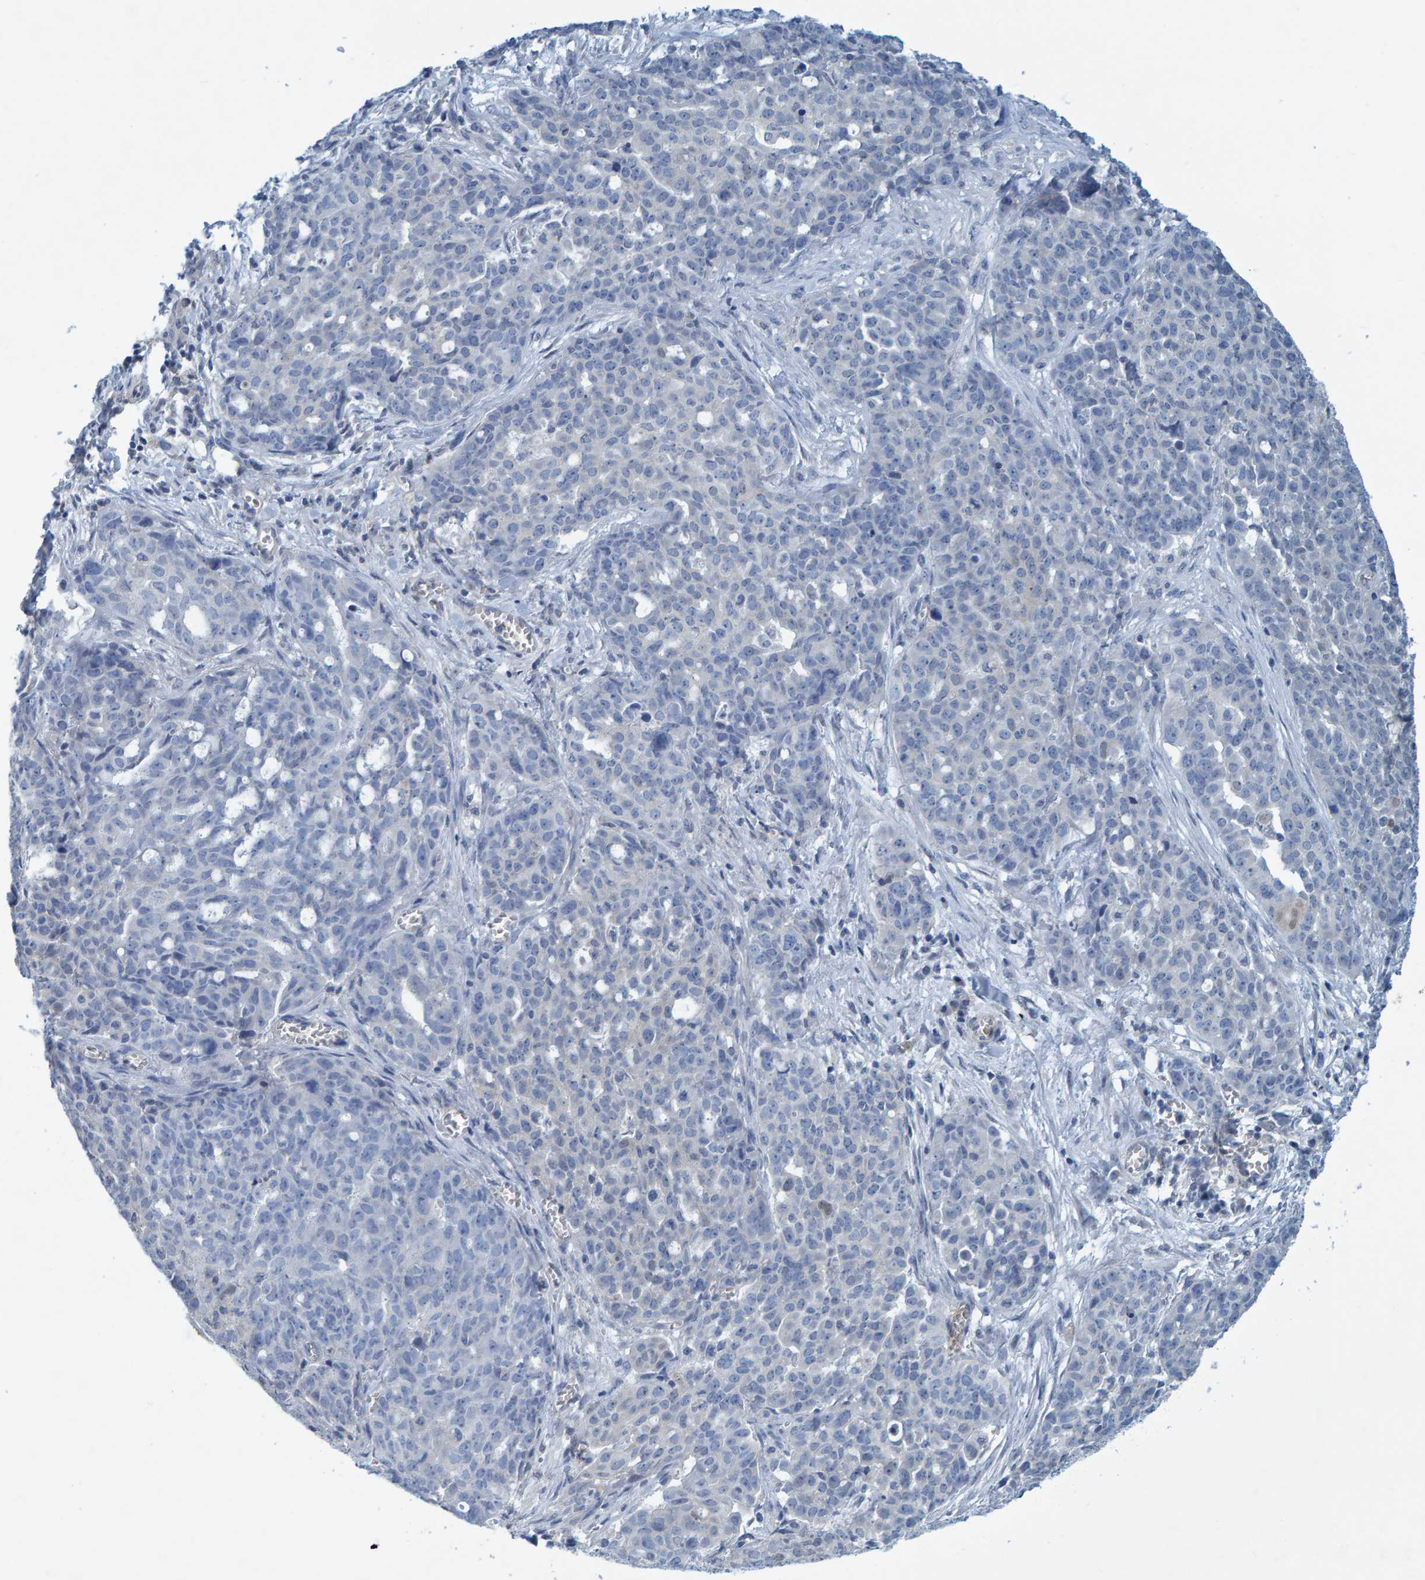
{"staining": {"intensity": "negative", "quantity": "none", "location": "none"}, "tissue": "ovarian cancer", "cell_type": "Tumor cells", "image_type": "cancer", "snomed": [{"axis": "morphology", "description": "Cystadenocarcinoma, serous, NOS"}, {"axis": "topography", "description": "Soft tissue"}, {"axis": "topography", "description": "Ovary"}], "caption": "Human ovarian cancer stained for a protein using immunohistochemistry (IHC) reveals no positivity in tumor cells.", "gene": "ALAD", "patient": {"sex": "female", "age": 57}}